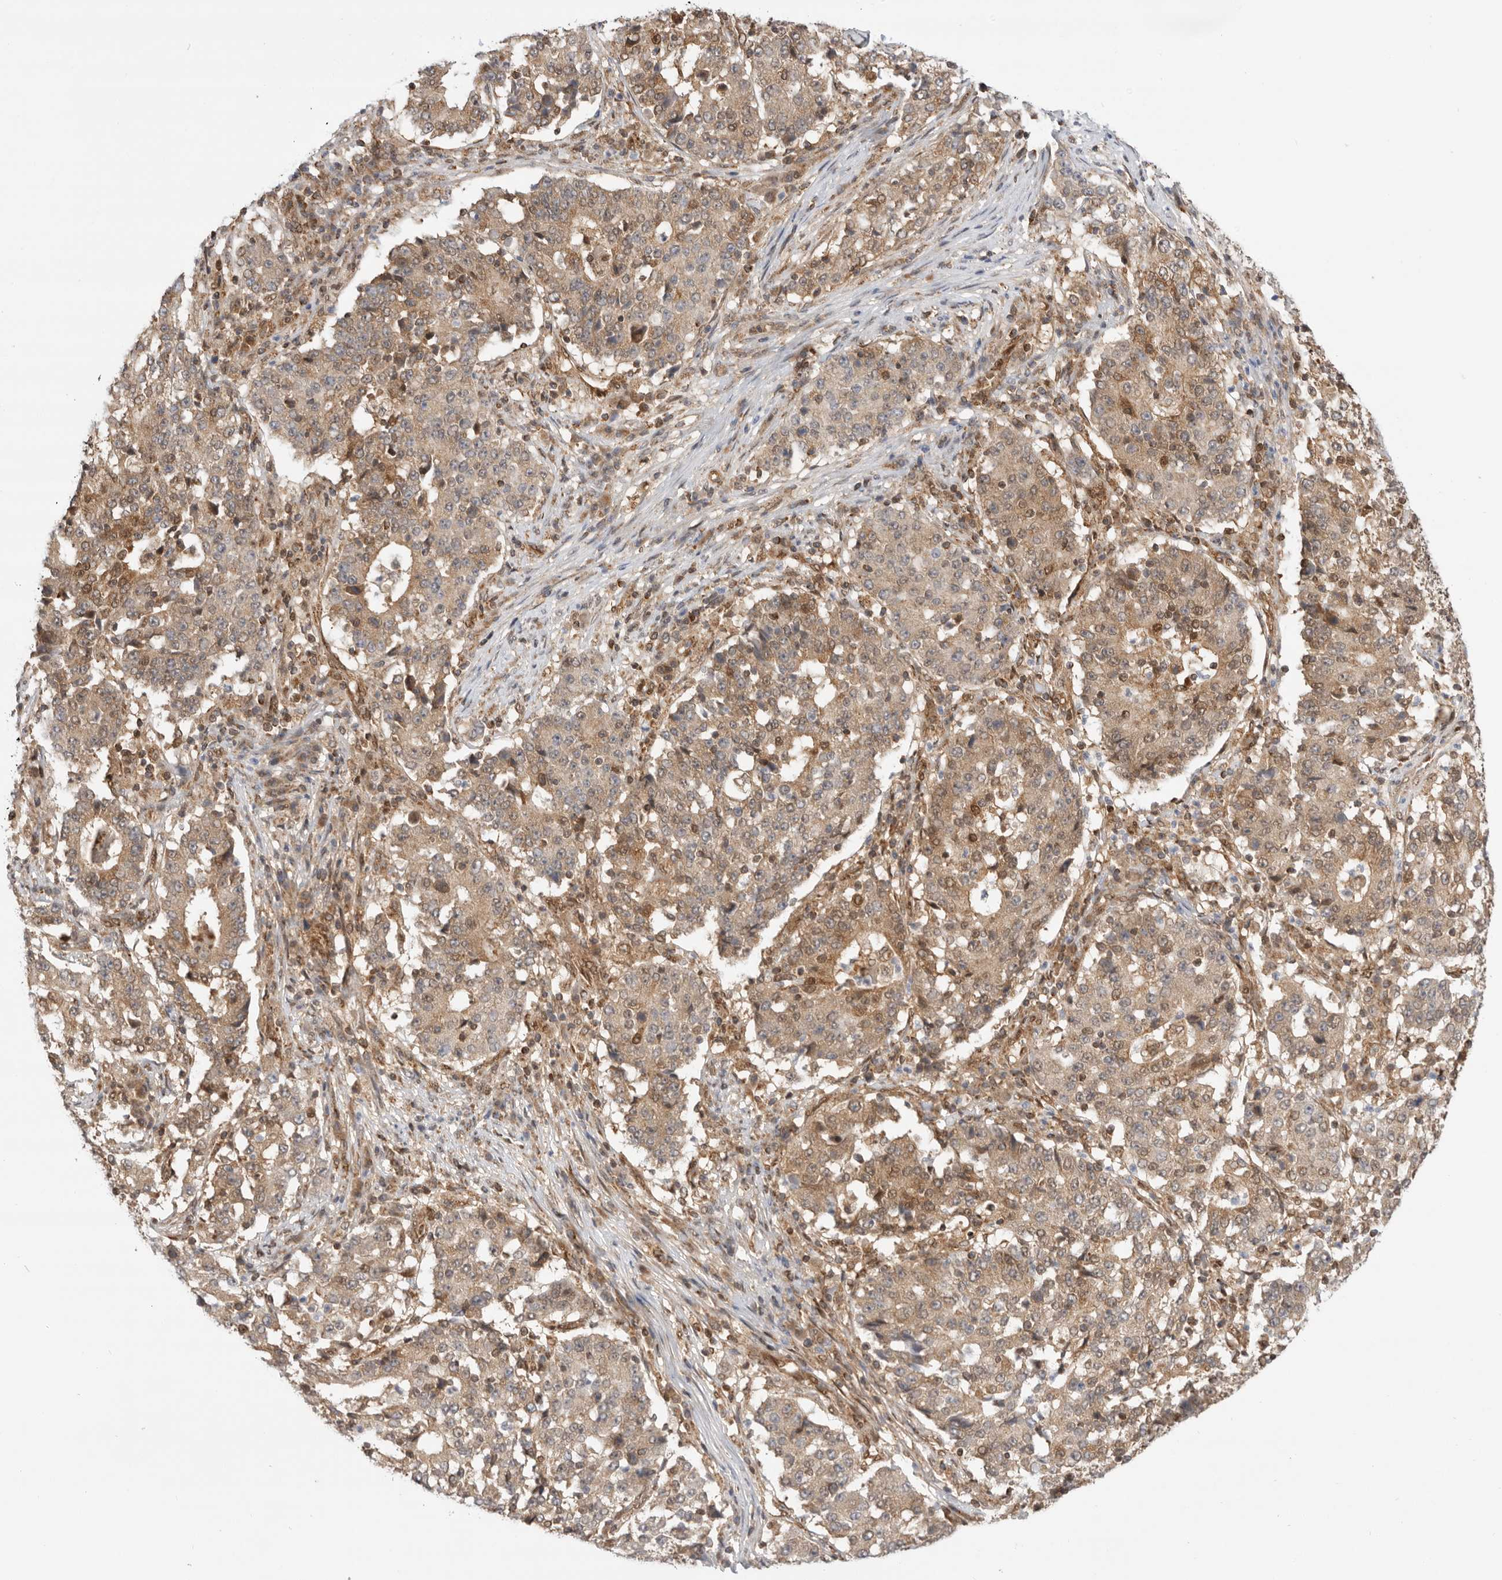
{"staining": {"intensity": "moderate", "quantity": "25%-75%", "location": "cytoplasmic/membranous"}, "tissue": "stomach cancer", "cell_type": "Tumor cells", "image_type": "cancer", "snomed": [{"axis": "morphology", "description": "Adenocarcinoma, NOS"}, {"axis": "topography", "description": "Stomach"}], "caption": "Protein expression analysis of human stomach adenocarcinoma reveals moderate cytoplasmic/membranous staining in approximately 25%-75% of tumor cells. The staining is performed using DAB (3,3'-diaminobenzidine) brown chromogen to label protein expression. The nuclei are counter-stained blue using hematoxylin.", "gene": "DCAF8", "patient": {"sex": "male", "age": 59}}